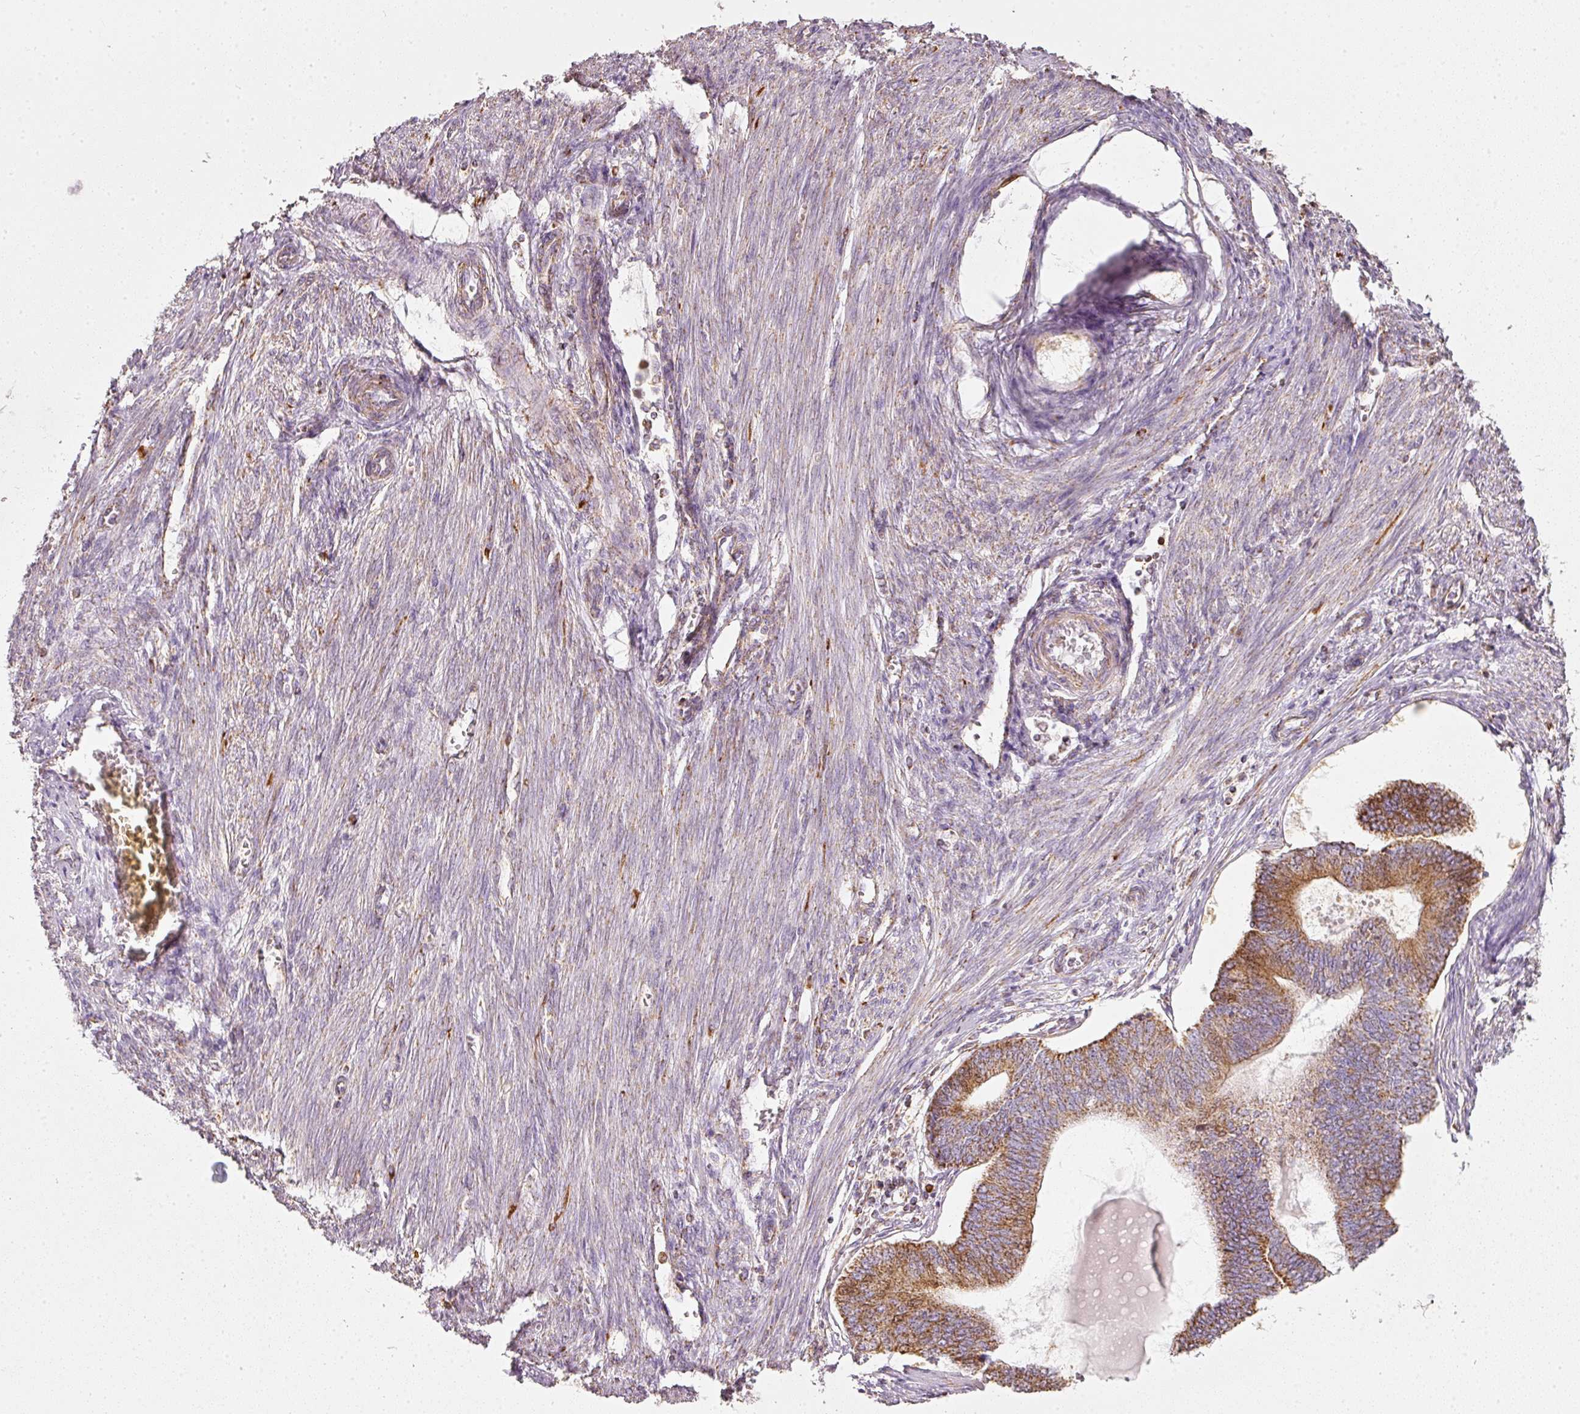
{"staining": {"intensity": "moderate", "quantity": ">75%", "location": "cytoplasmic/membranous,nuclear"}, "tissue": "endometrial cancer", "cell_type": "Tumor cells", "image_type": "cancer", "snomed": [{"axis": "morphology", "description": "Adenocarcinoma, NOS"}, {"axis": "topography", "description": "Endometrium"}], "caption": "Immunohistochemical staining of adenocarcinoma (endometrial) shows medium levels of moderate cytoplasmic/membranous and nuclear expression in about >75% of tumor cells.", "gene": "DUT", "patient": {"sex": "female", "age": 68}}